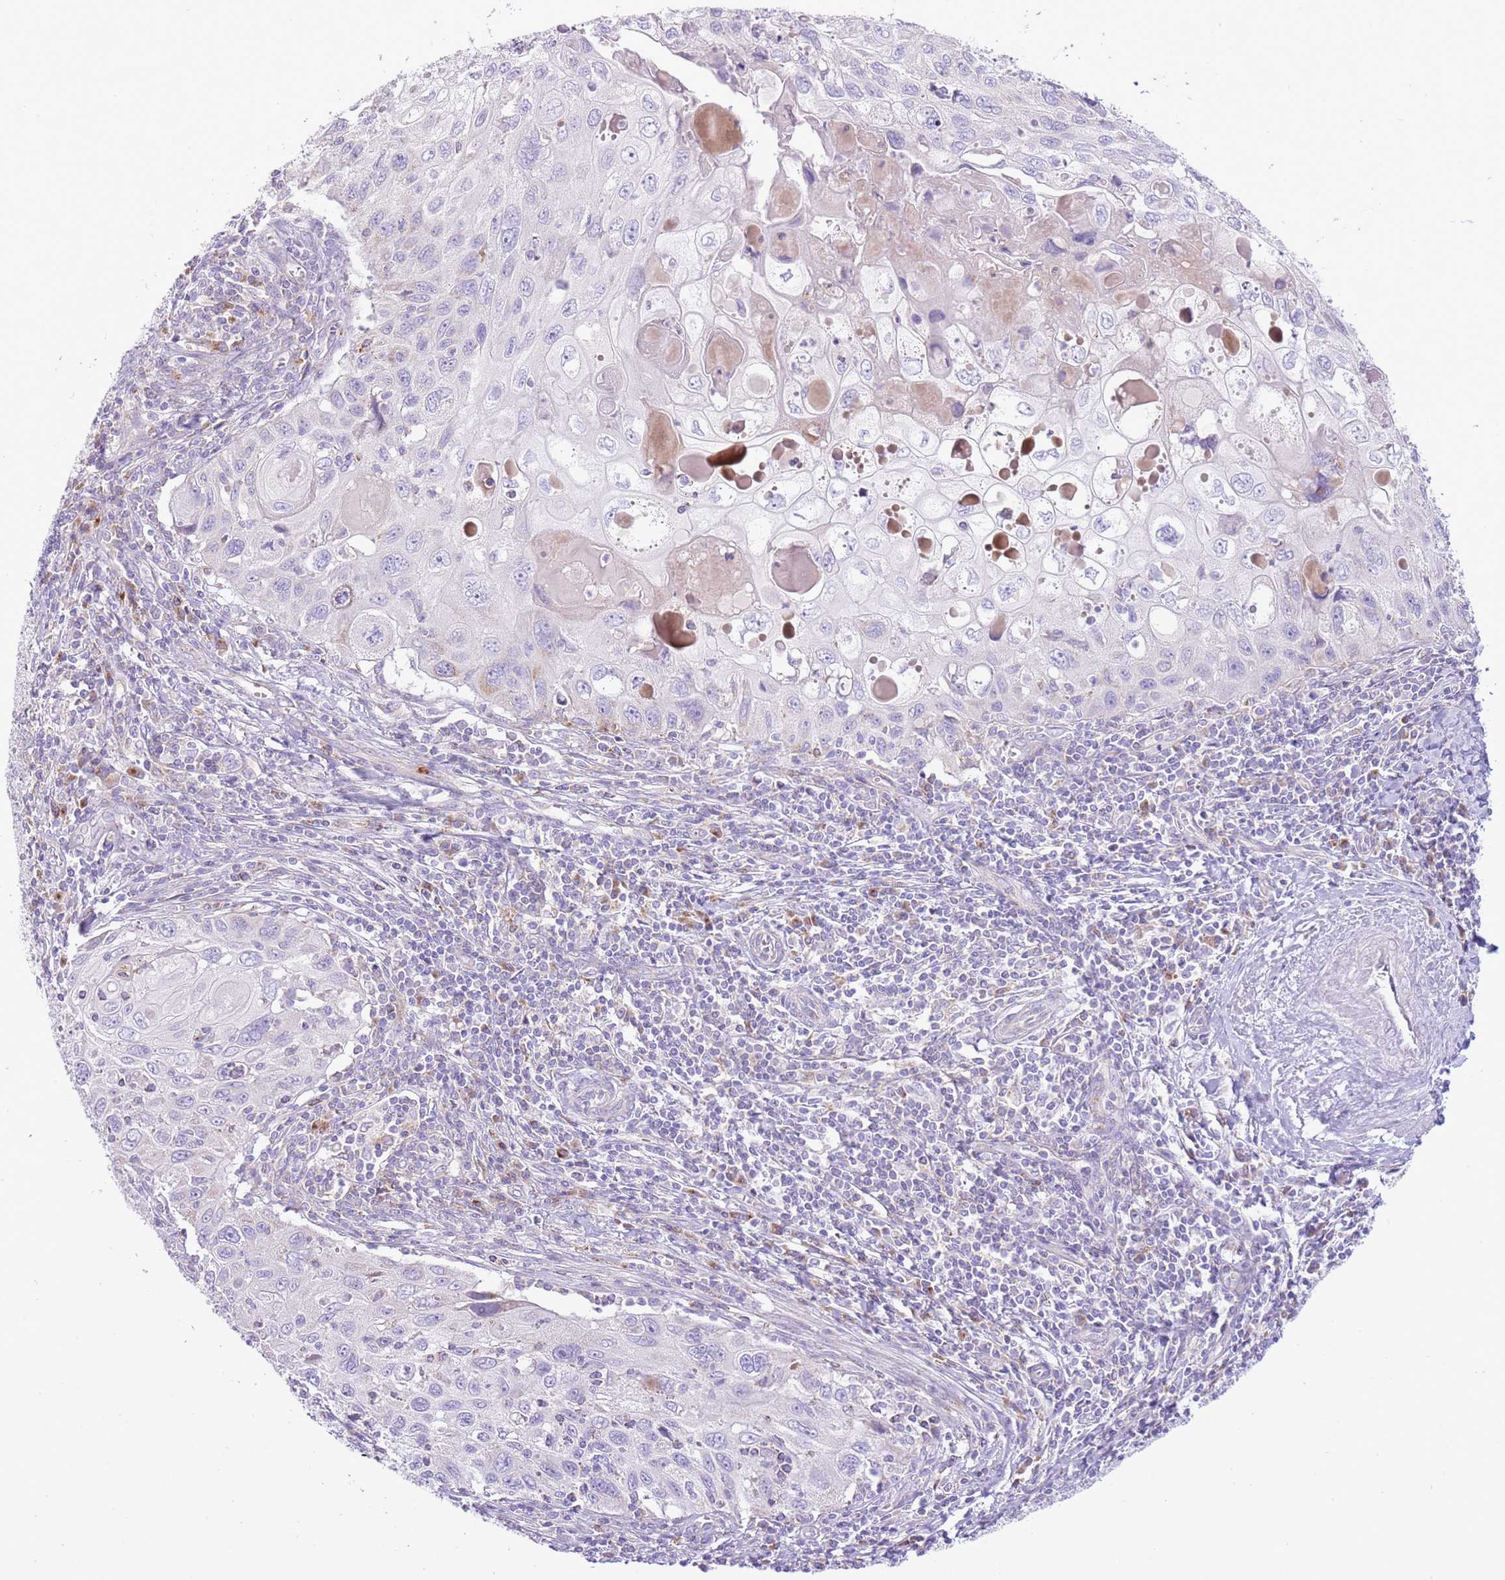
{"staining": {"intensity": "negative", "quantity": "none", "location": "none"}, "tissue": "cervical cancer", "cell_type": "Tumor cells", "image_type": "cancer", "snomed": [{"axis": "morphology", "description": "Squamous cell carcinoma, NOS"}, {"axis": "topography", "description": "Cervix"}], "caption": "The immunohistochemistry (IHC) micrograph has no significant positivity in tumor cells of cervical cancer tissue.", "gene": "OAZ2", "patient": {"sex": "female", "age": 70}}